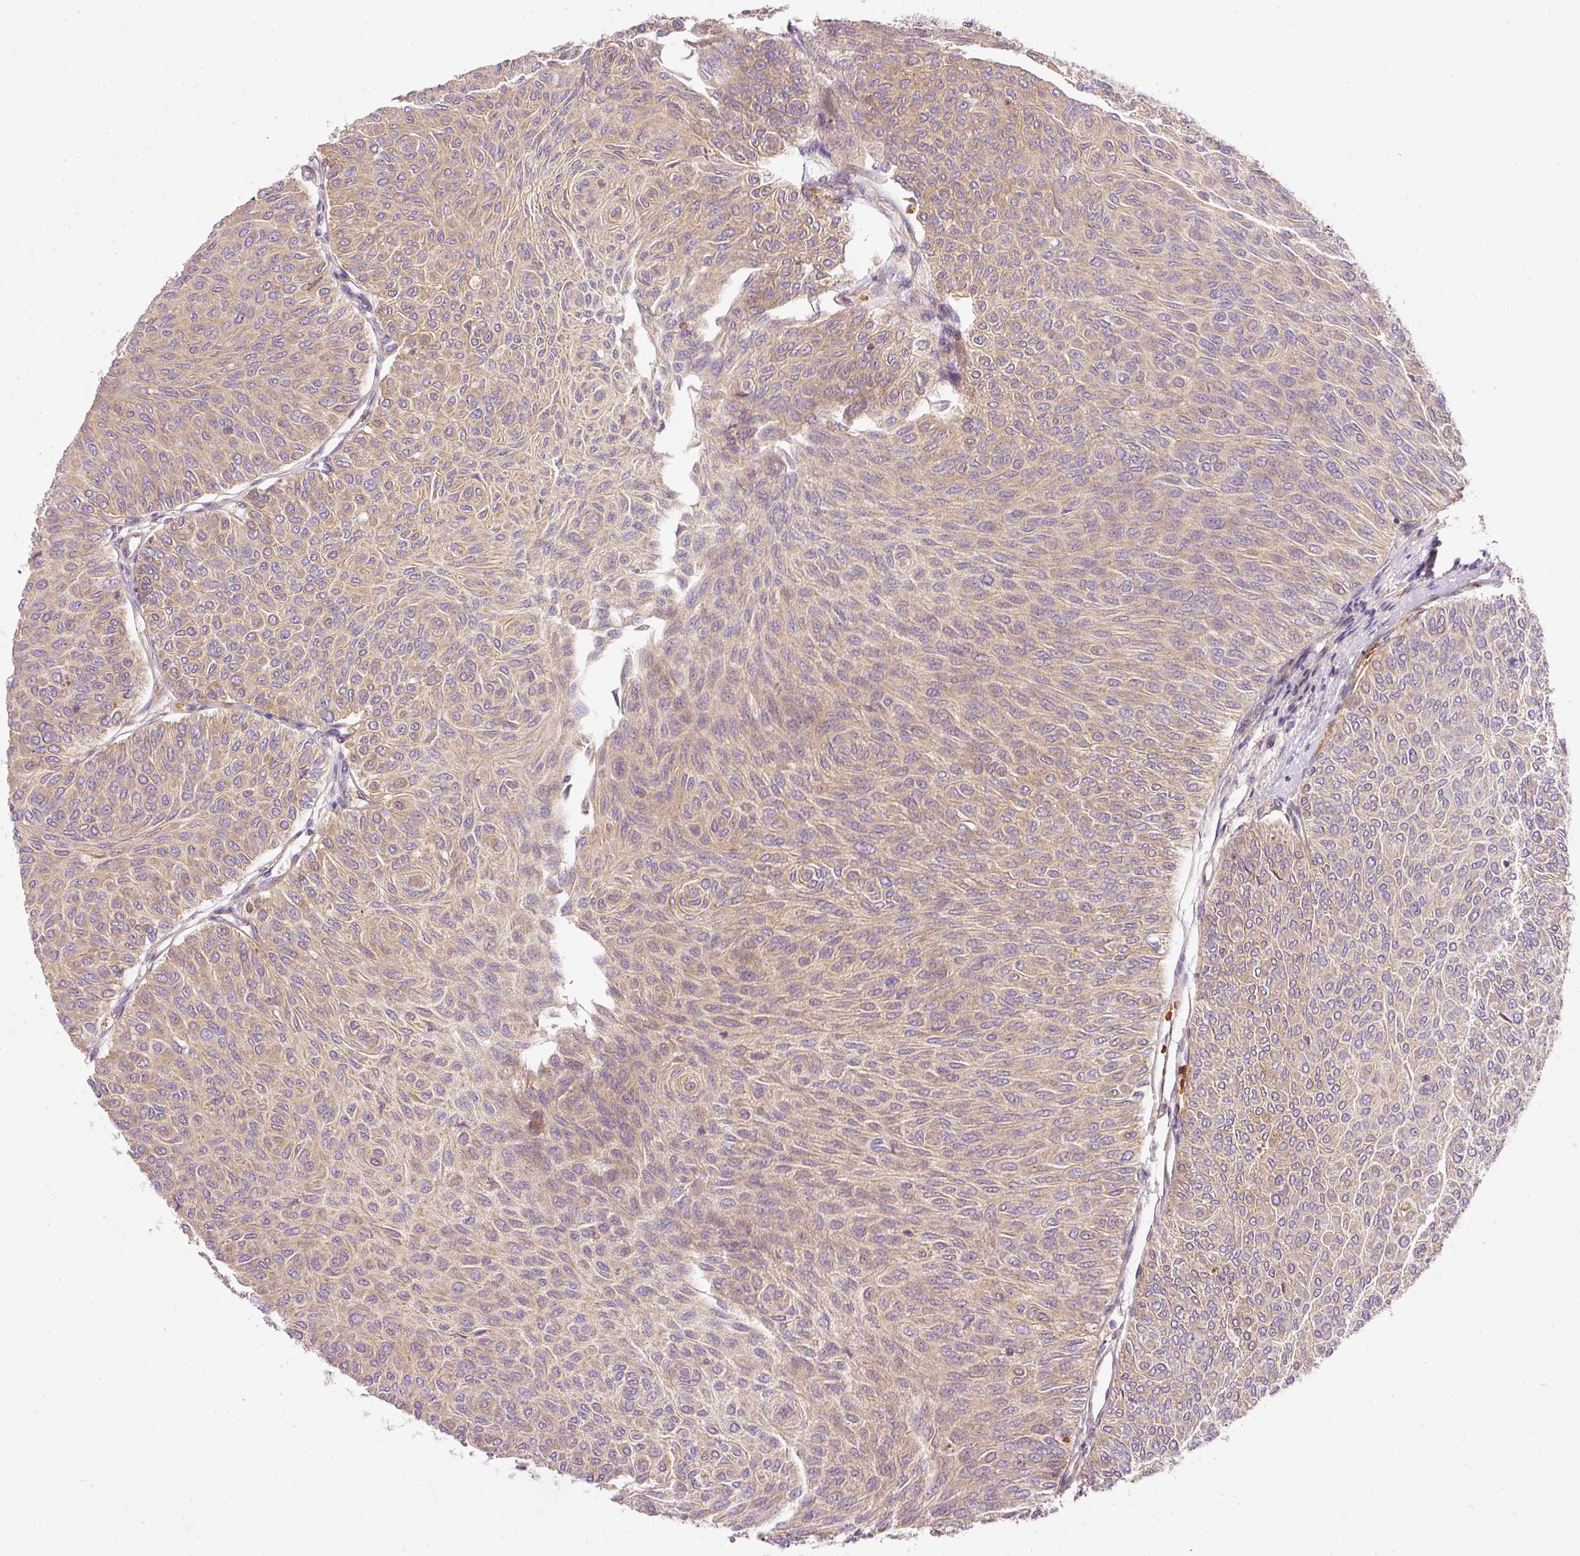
{"staining": {"intensity": "moderate", "quantity": ">75%", "location": "cytoplasmic/membranous"}, "tissue": "urothelial cancer", "cell_type": "Tumor cells", "image_type": "cancer", "snomed": [{"axis": "morphology", "description": "Urothelial carcinoma, Low grade"}, {"axis": "topography", "description": "Urinary bladder"}], "caption": "A micrograph of human urothelial carcinoma (low-grade) stained for a protein demonstrates moderate cytoplasmic/membranous brown staining in tumor cells.", "gene": "TBC1D2B", "patient": {"sex": "male", "age": 78}}